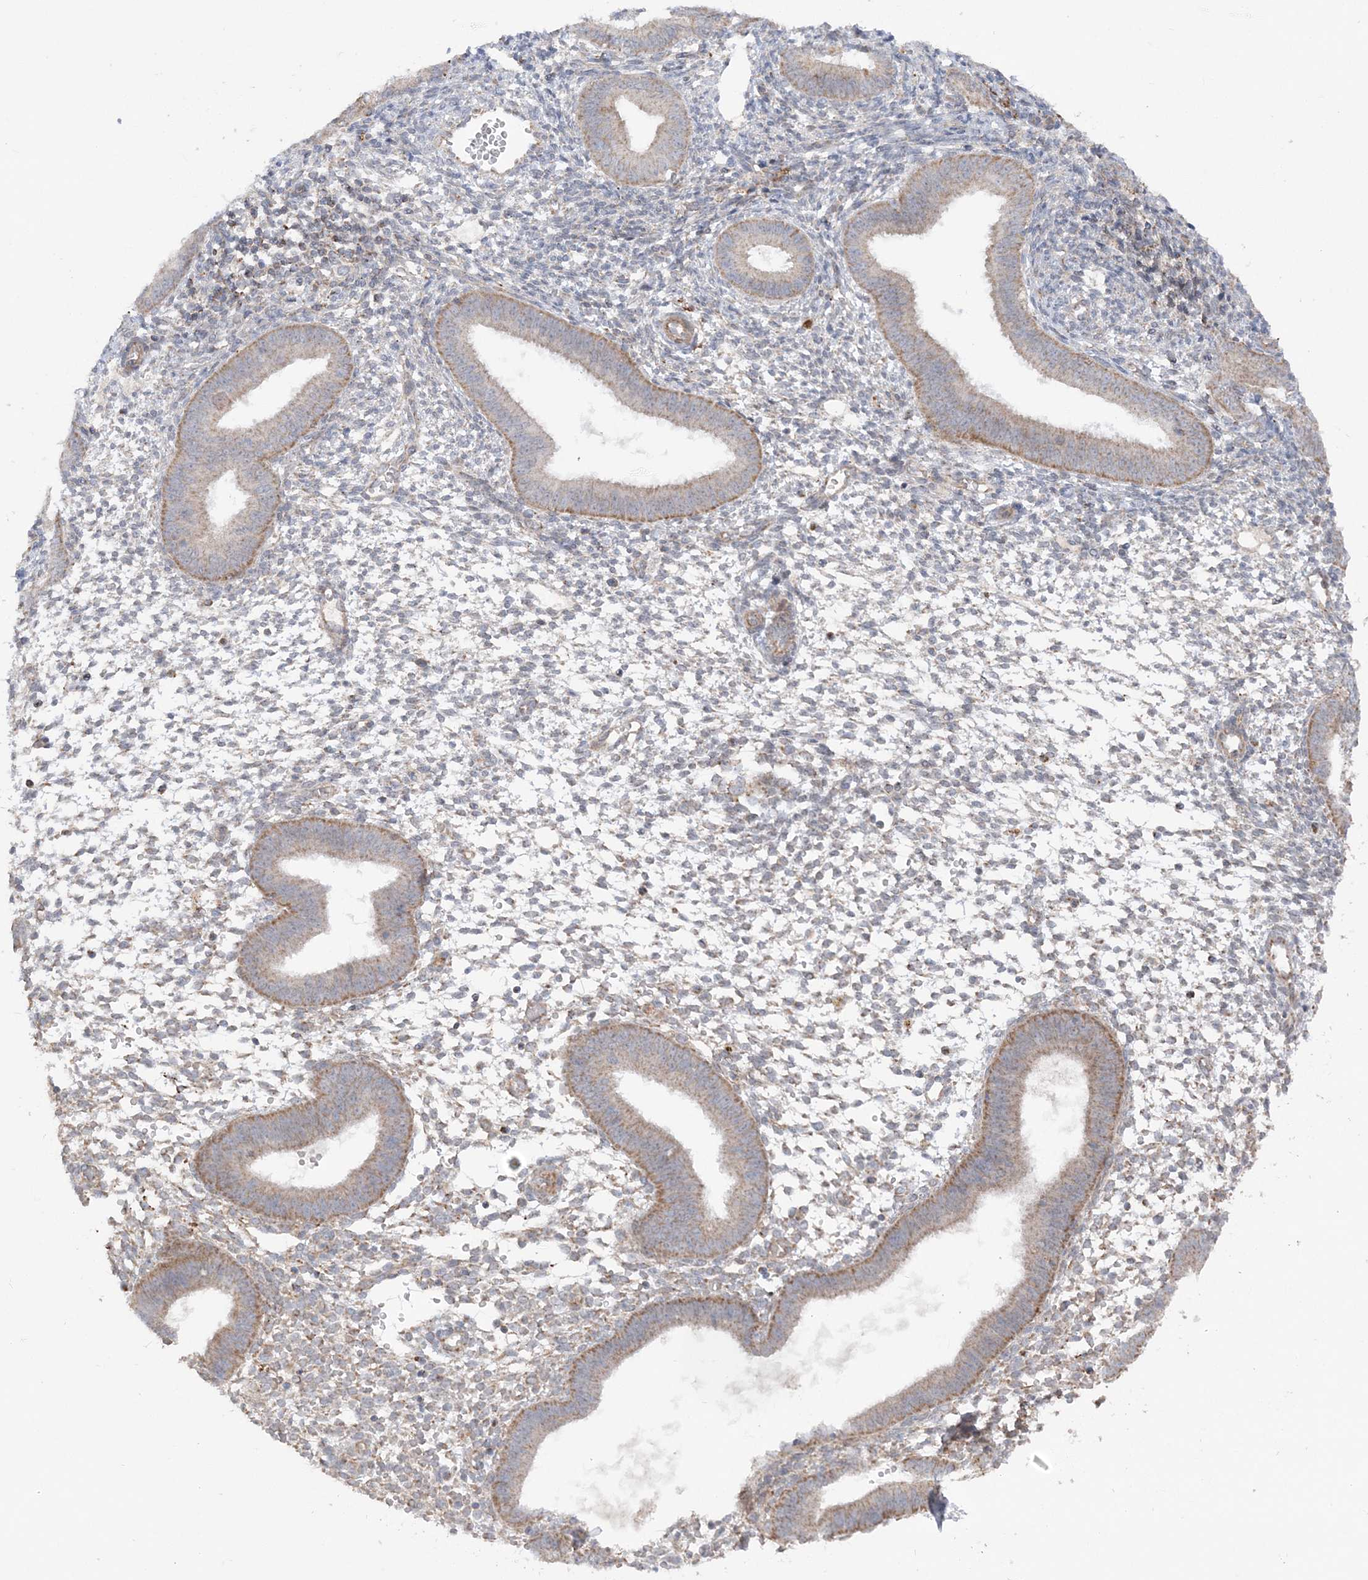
{"staining": {"intensity": "weak", "quantity": "<25%", "location": "cytoplasmic/membranous"}, "tissue": "endometrium", "cell_type": "Cells in endometrial stroma", "image_type": "normal", "snomed": [{"axis": "morphology", "description": "Normal tissue, NOS"}, {"axis": "topography", "description": "Uterus"}, {"axis": "topography", "description": "Endometrium"}], "caption": "DAB immunohistochemical staining of normal endometrium displays no significant positivity in cells in endometrial stroma.", "gene": "SCLT1", "patient": {"sex": "female", "age": 48}}